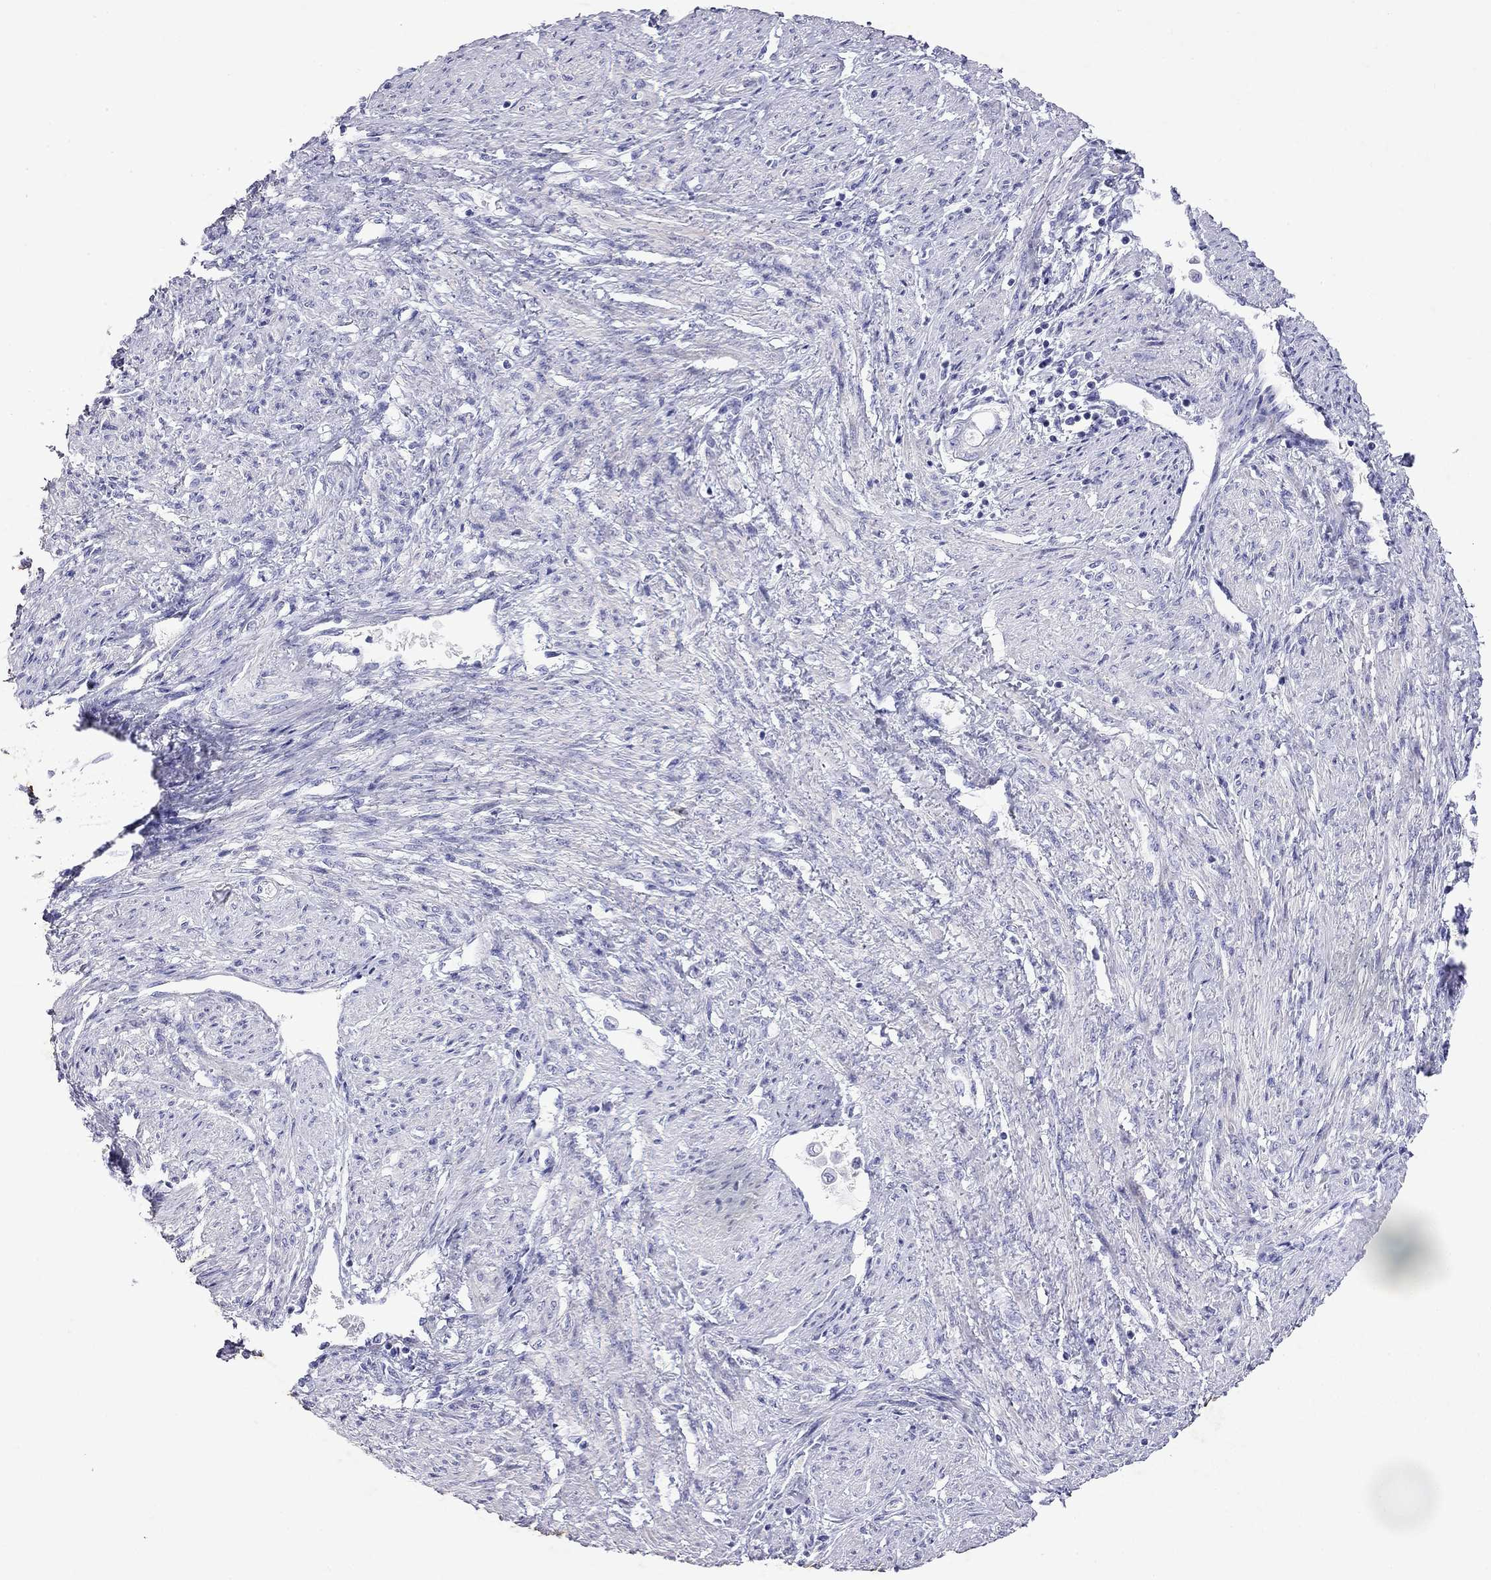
{"staining": {"intensity": "negative", "quantity": "none", "location": "none"}, "tissue": "endometrial cancer", "cell_type": "Tumor cells", "image_type": "cancer", "snomed": [{"axis": "morphology", "description": "Adenocarcinoma, NOS"}, {"axis": "topography", "description": "Endometrium"}], "caption": "Photomicrograph shows no significant protein expression in tumor cells of adenocarcinoma (endometrial). (DAB (3,3'-diaminobenzidine) immunohistochemistry (IHC) with hematoxylin counter stain).", "gene": "GNAT3", "patient": {"sex": "female", "age": 86}}